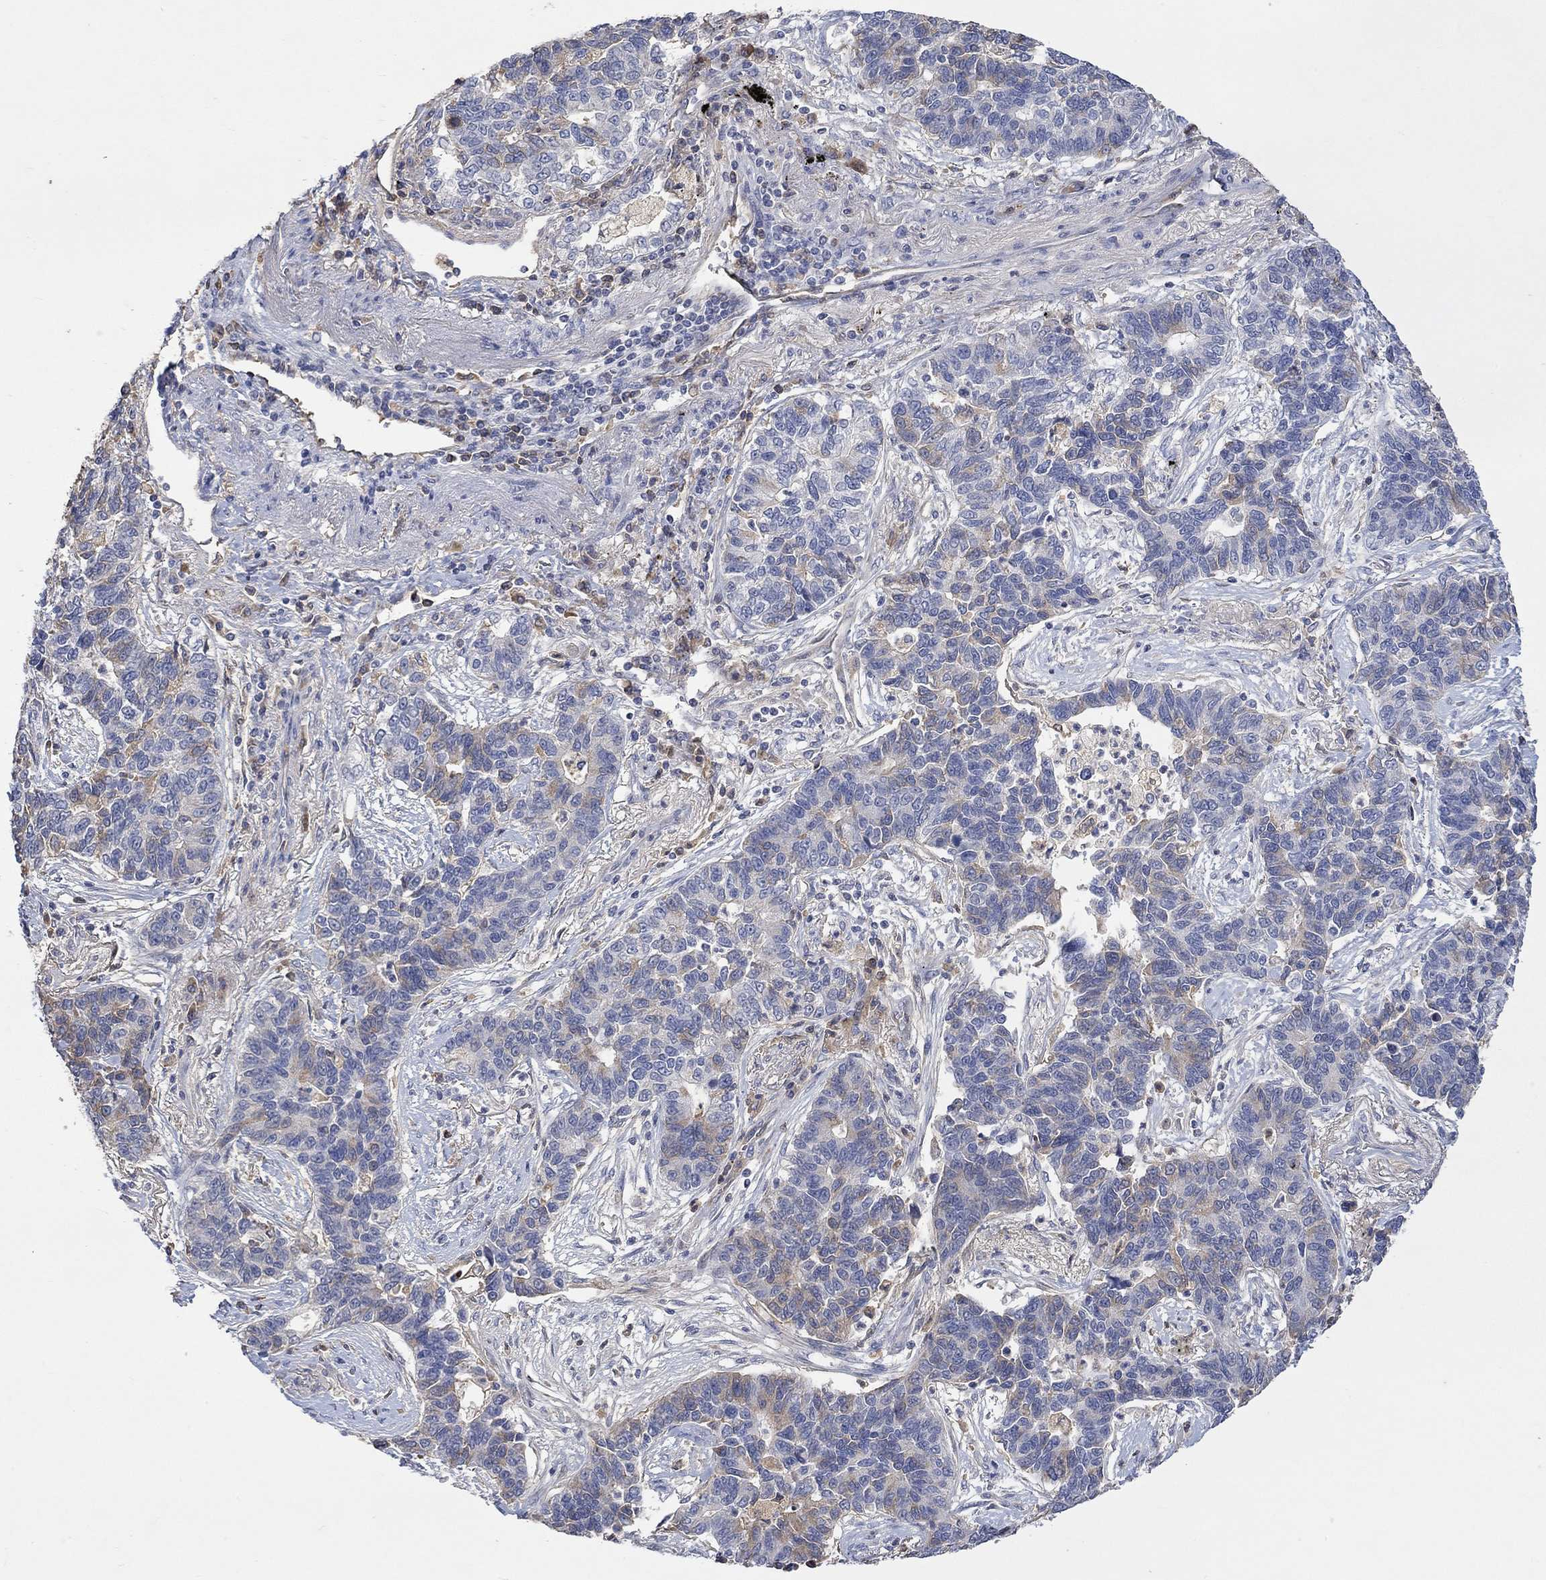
{"staining": {"intensity": "moderate", "quantity": "<25%", "location": "cytoplasmic/membranous"}, "tissue": "lung cancer", "cell_type": "Tumor cells", "image_type": "cancer", "snomed": [{"axis": "morphology", "description": "Adenocarcinoma, NOS"}, {"axis": "topography", "description": "Lung"}], "caption": "Moderate cytoplasmic/membranous protein expression is present in approximately <25% of tumor cells in lung adenocarcinoma. (DAB (3,3'-diaminobenzidine) IHC with brightfield microscopy, high magnification).", "gene": "MSTN", "patient": {"sex": "female", "age": 57}}